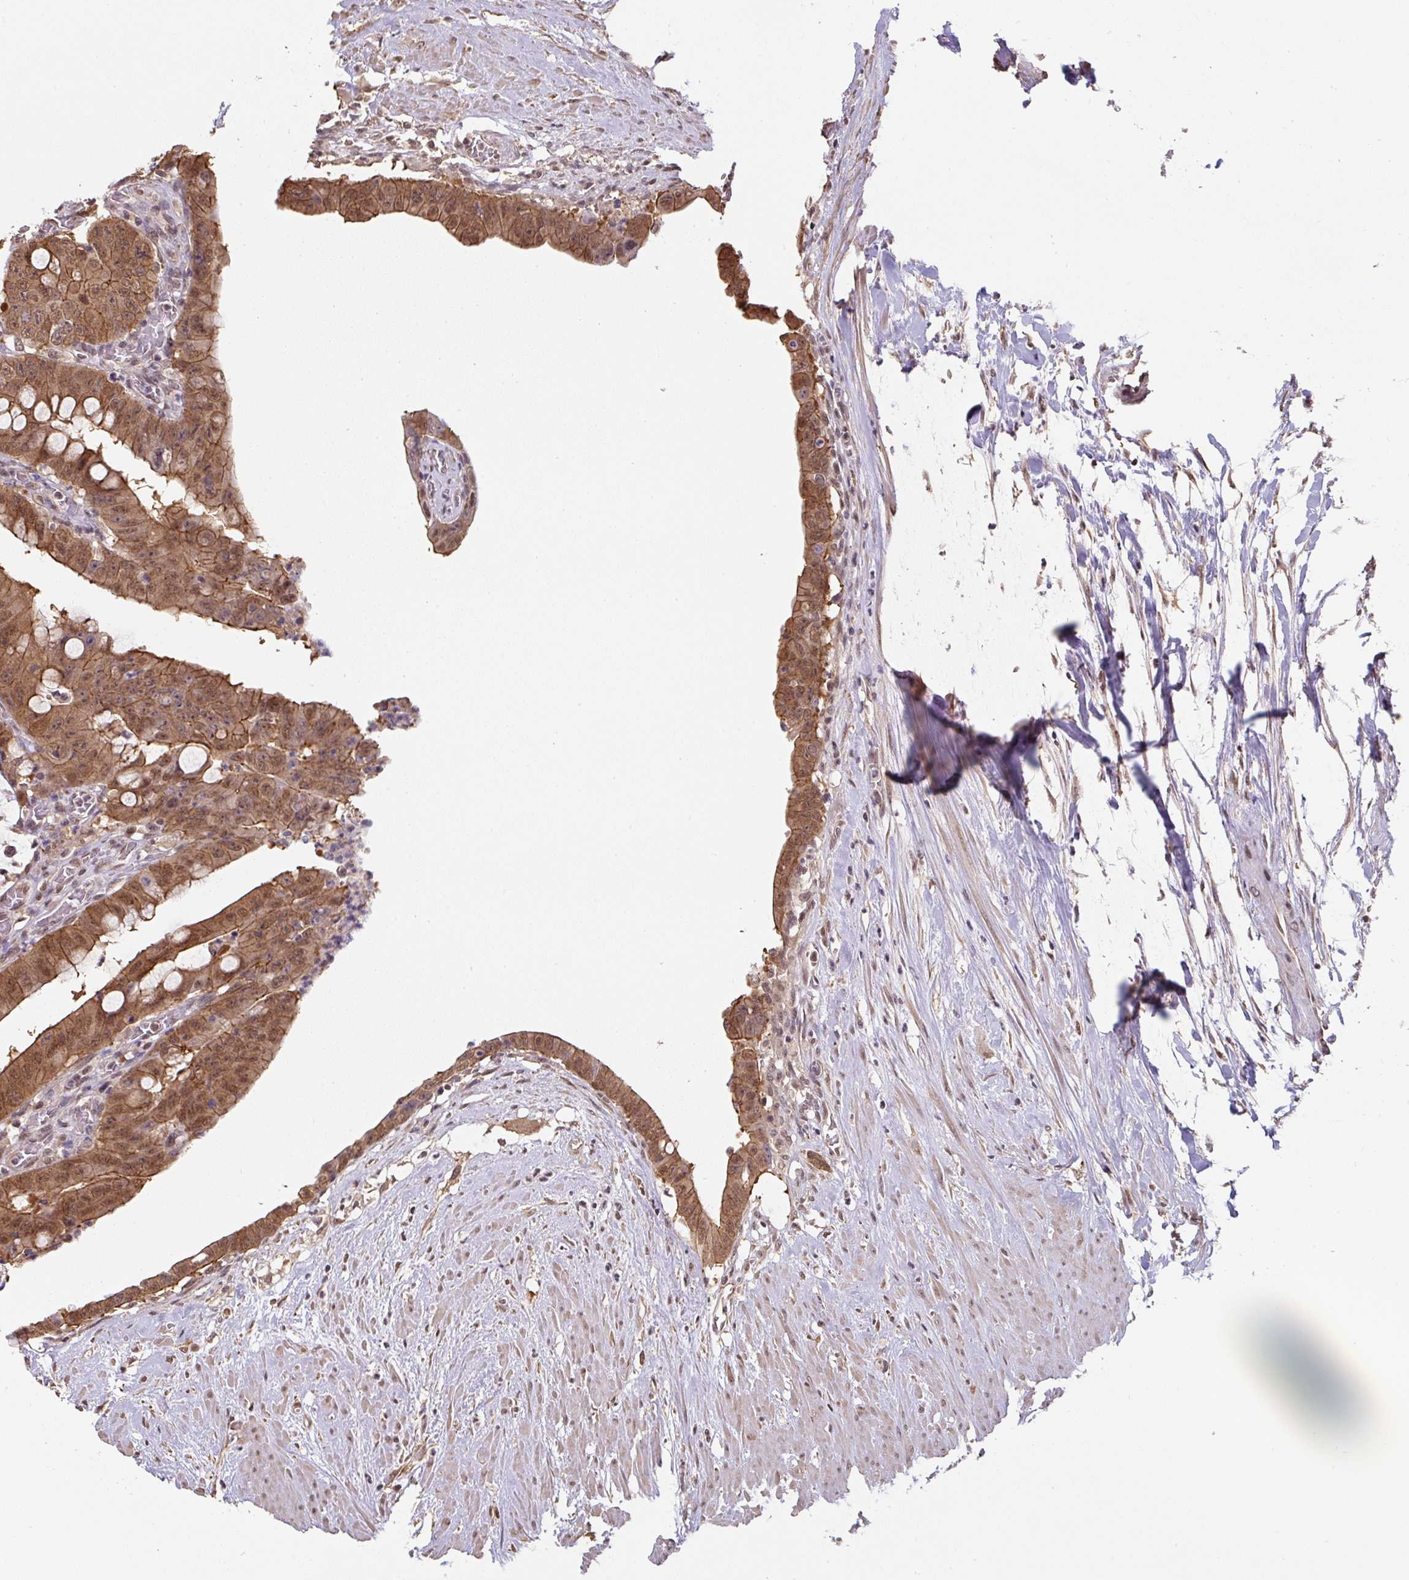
{"staining": {"intensity": "moderate", "quantity": ">75%", "location": "cytoplasmic/membranous,nuclear"}, "tissue": "colorectal cancer", "cell_type": "Tumor cells", "image_type": "cancer", "snomed": [{"axis": "morphology", "description": "Adenocarcinoma, NOS"}, {"axis": "topography", "description": "Rectum"}], "caption": "IHC photomicrograph of colorectal adenocarcinoma stained for a protein (brown), which displays medium levels of moderate cytoplasmic/membranous and nuclear expression in about >75% of tumor cells.", "gene": "ST13", "patient": {"sex": "male", "age": 78}}